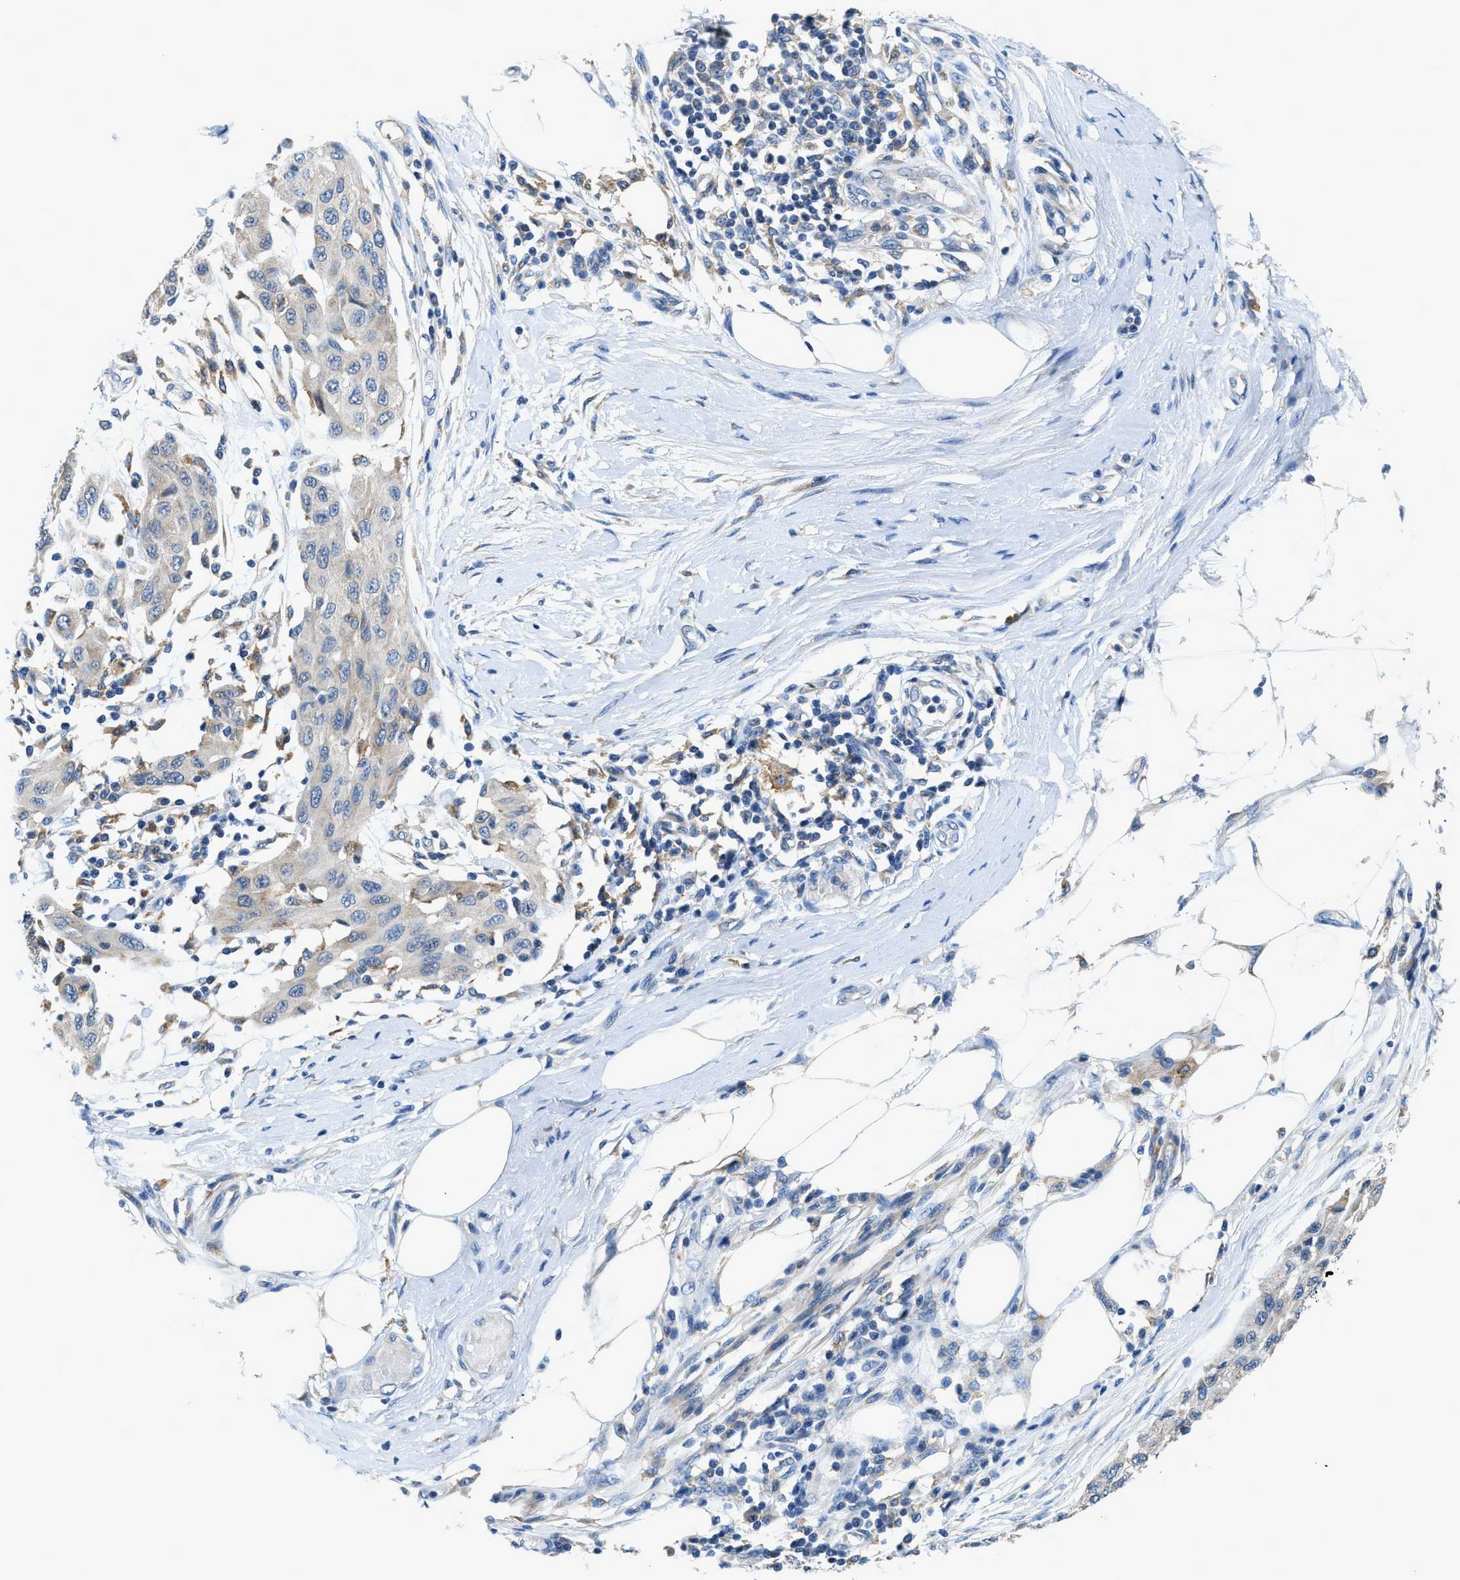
{"staining": {"intensity": "weak", "quantity": "<25%", "location": "cytoplasmic/membranous"}, "tissue": "melanoma", "cell_type": "Tumor cells", "image_type": "cancer", "snomed": [{"axis": "morphology", "description": "Normal tissue, NOS"}, {"axis": "morphology", "description": "Malignant melanoma, NOS"}, {"axis": "topography", "description": "Skin"}], "caption": "DAB immunohistochemical staining of malignant melanoma shows no significant staining in tumor cells.", "gene": "LPIN2", "patient": {"sex": "male", "age": 62}}